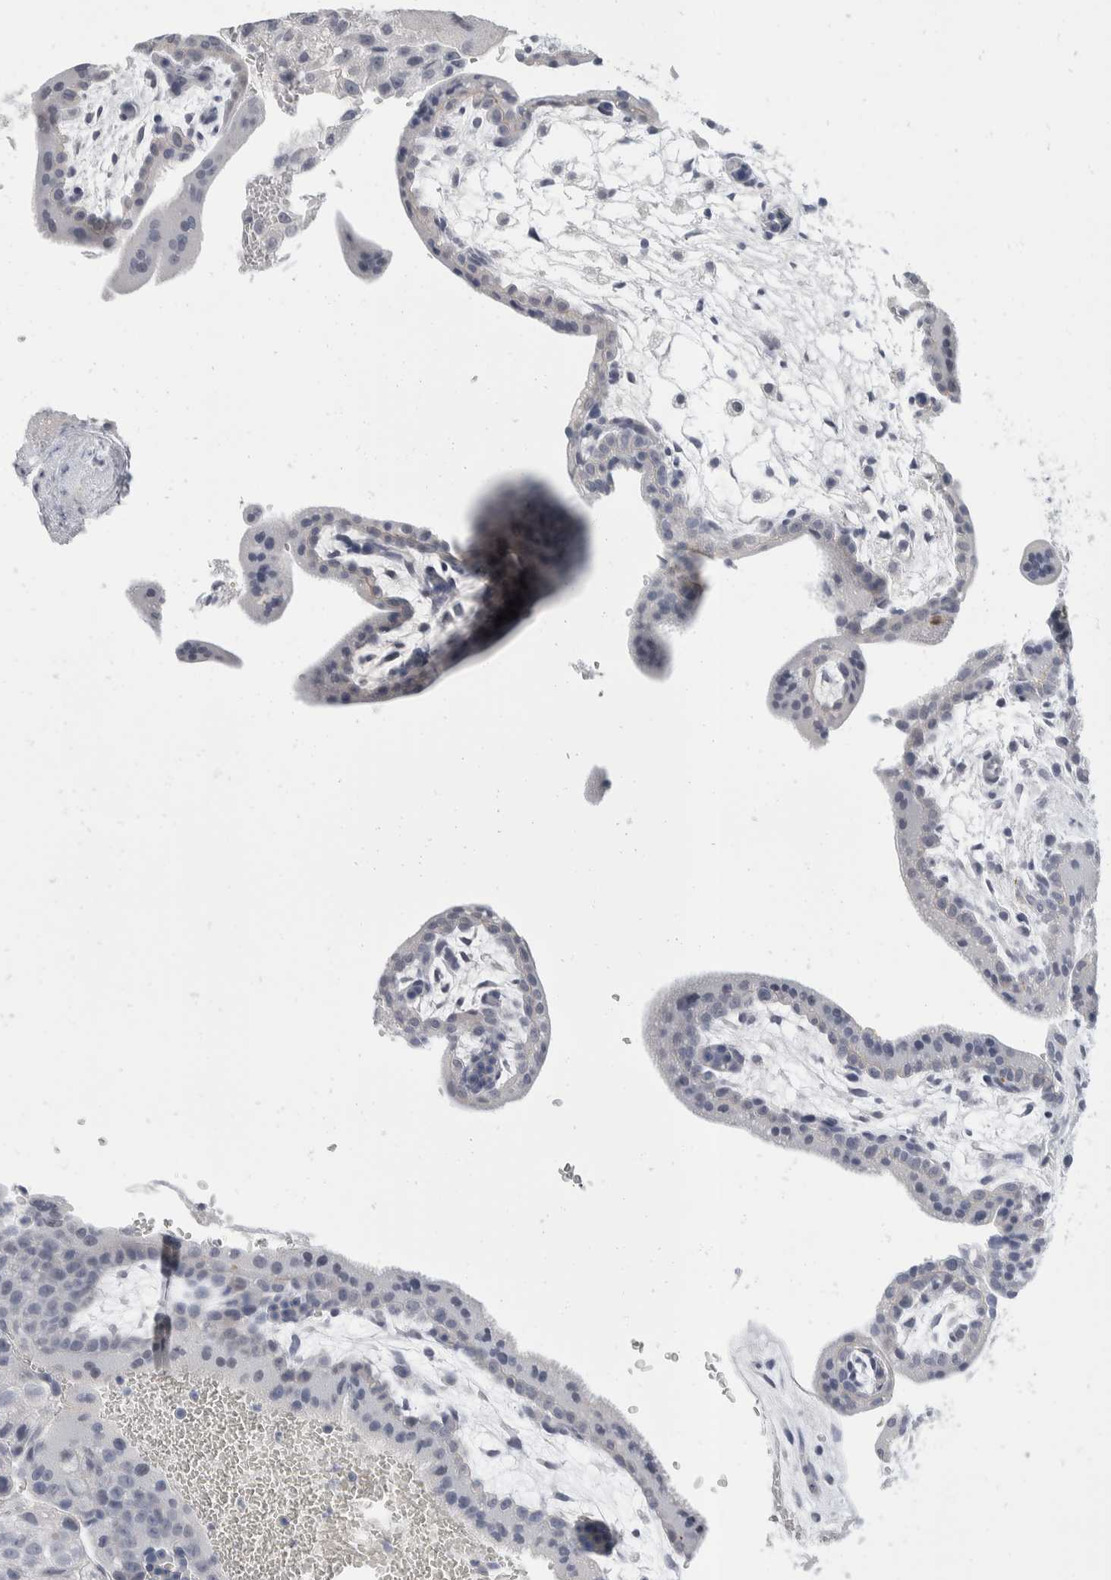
{"staining": {"intensity": "negative", "quantity": "none", "location": "none"}, "tissue": "placenta", "cell_type": "Decidual cells", "image_type": "normal", "snomed": [{"axis": "morphology", "description": "Normal tissue, NOS"}, {"axis": "topography", "description": "Placenta"}], "caption": "Immunohistochemical staining of normal placenta displays no significant expression in decidual cells.", "gene": "CATSPERD", "patient": {"sex": "female", "age": 35}}